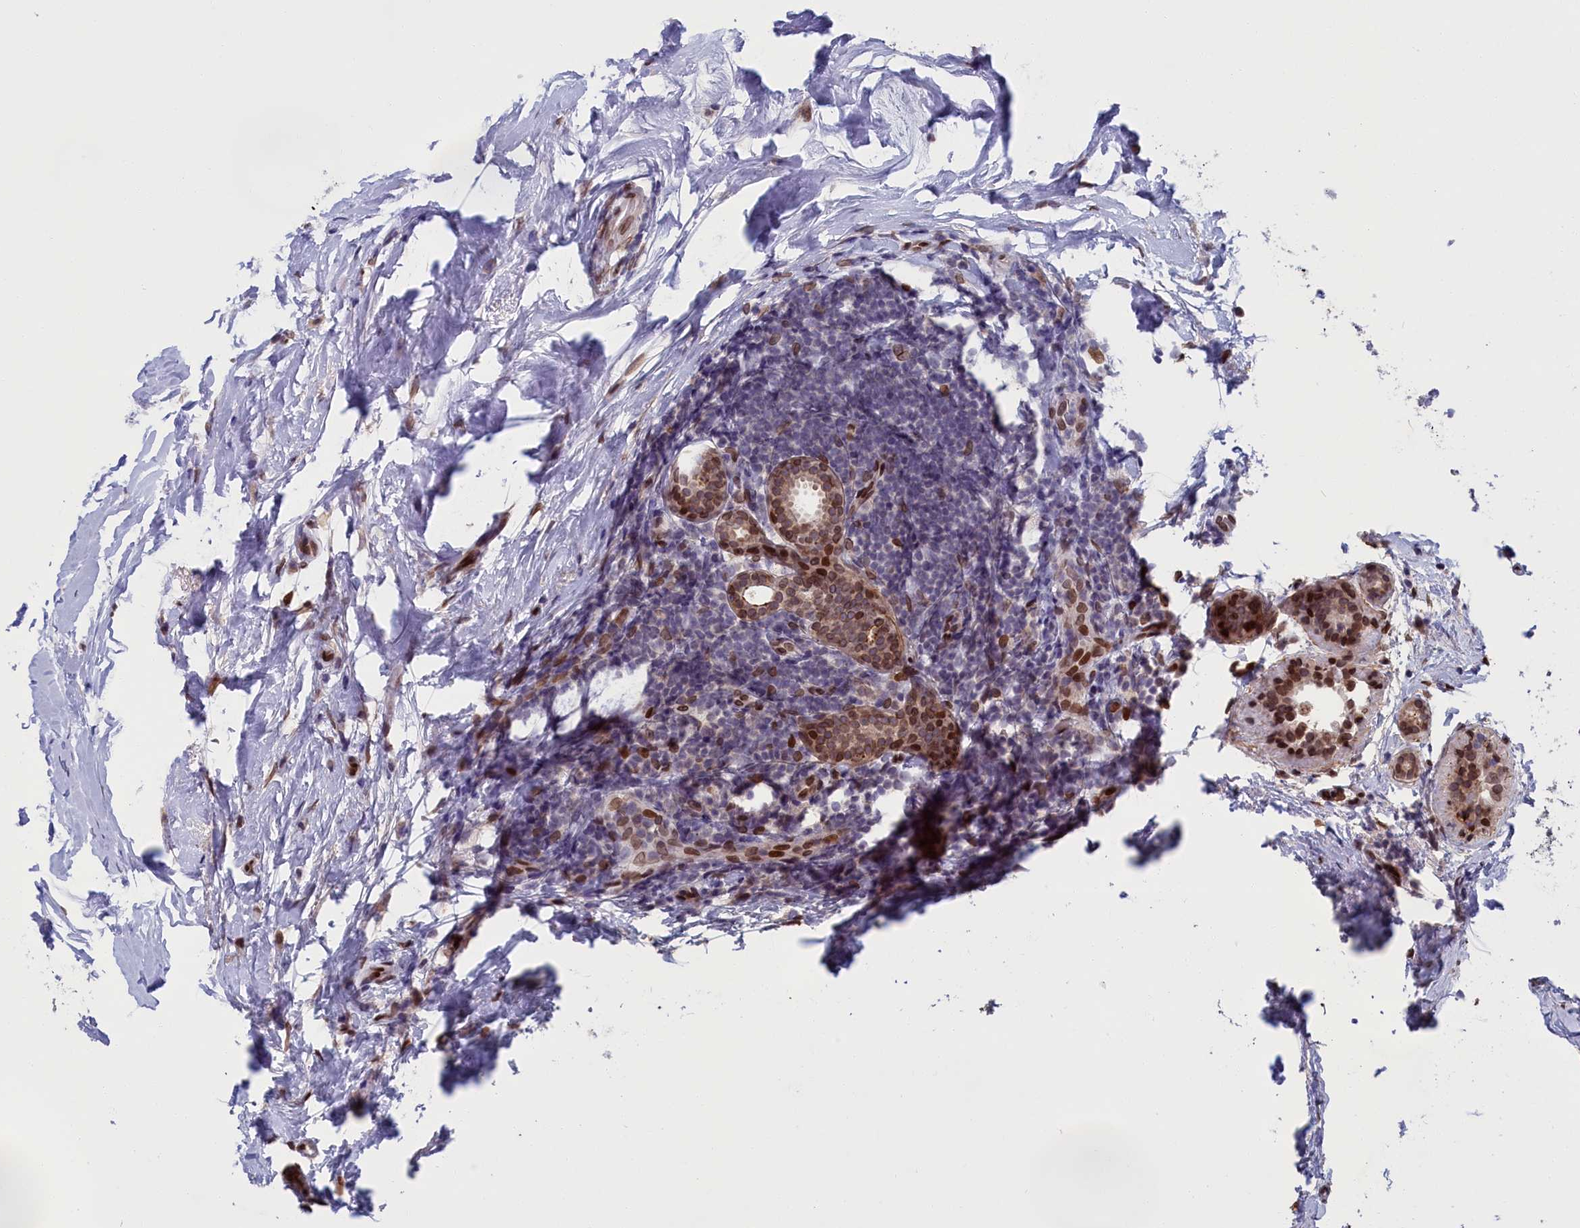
{"staining": {"intensity": "moderate", "quantity": ">75%", "location": "cytoplasmic/membranous,nuclear"}, "tissue": "breast cancer", "cell_type": "Tumor cells", "image_type": "cancer", "snomed": [{"axis": "morphology", "description": "Lobular carcinoma"}, {"axis": "topography", "description": "Breast"}], "caption": "Lobular carcinoma (breast) stained for a protein (brown) shows moderate cytoplasmic/membranous and nuclear positive positivity in about >75% of tumor cells.", "gene": "GPSM1", "patient": {"sex": "female", "age": 47}}